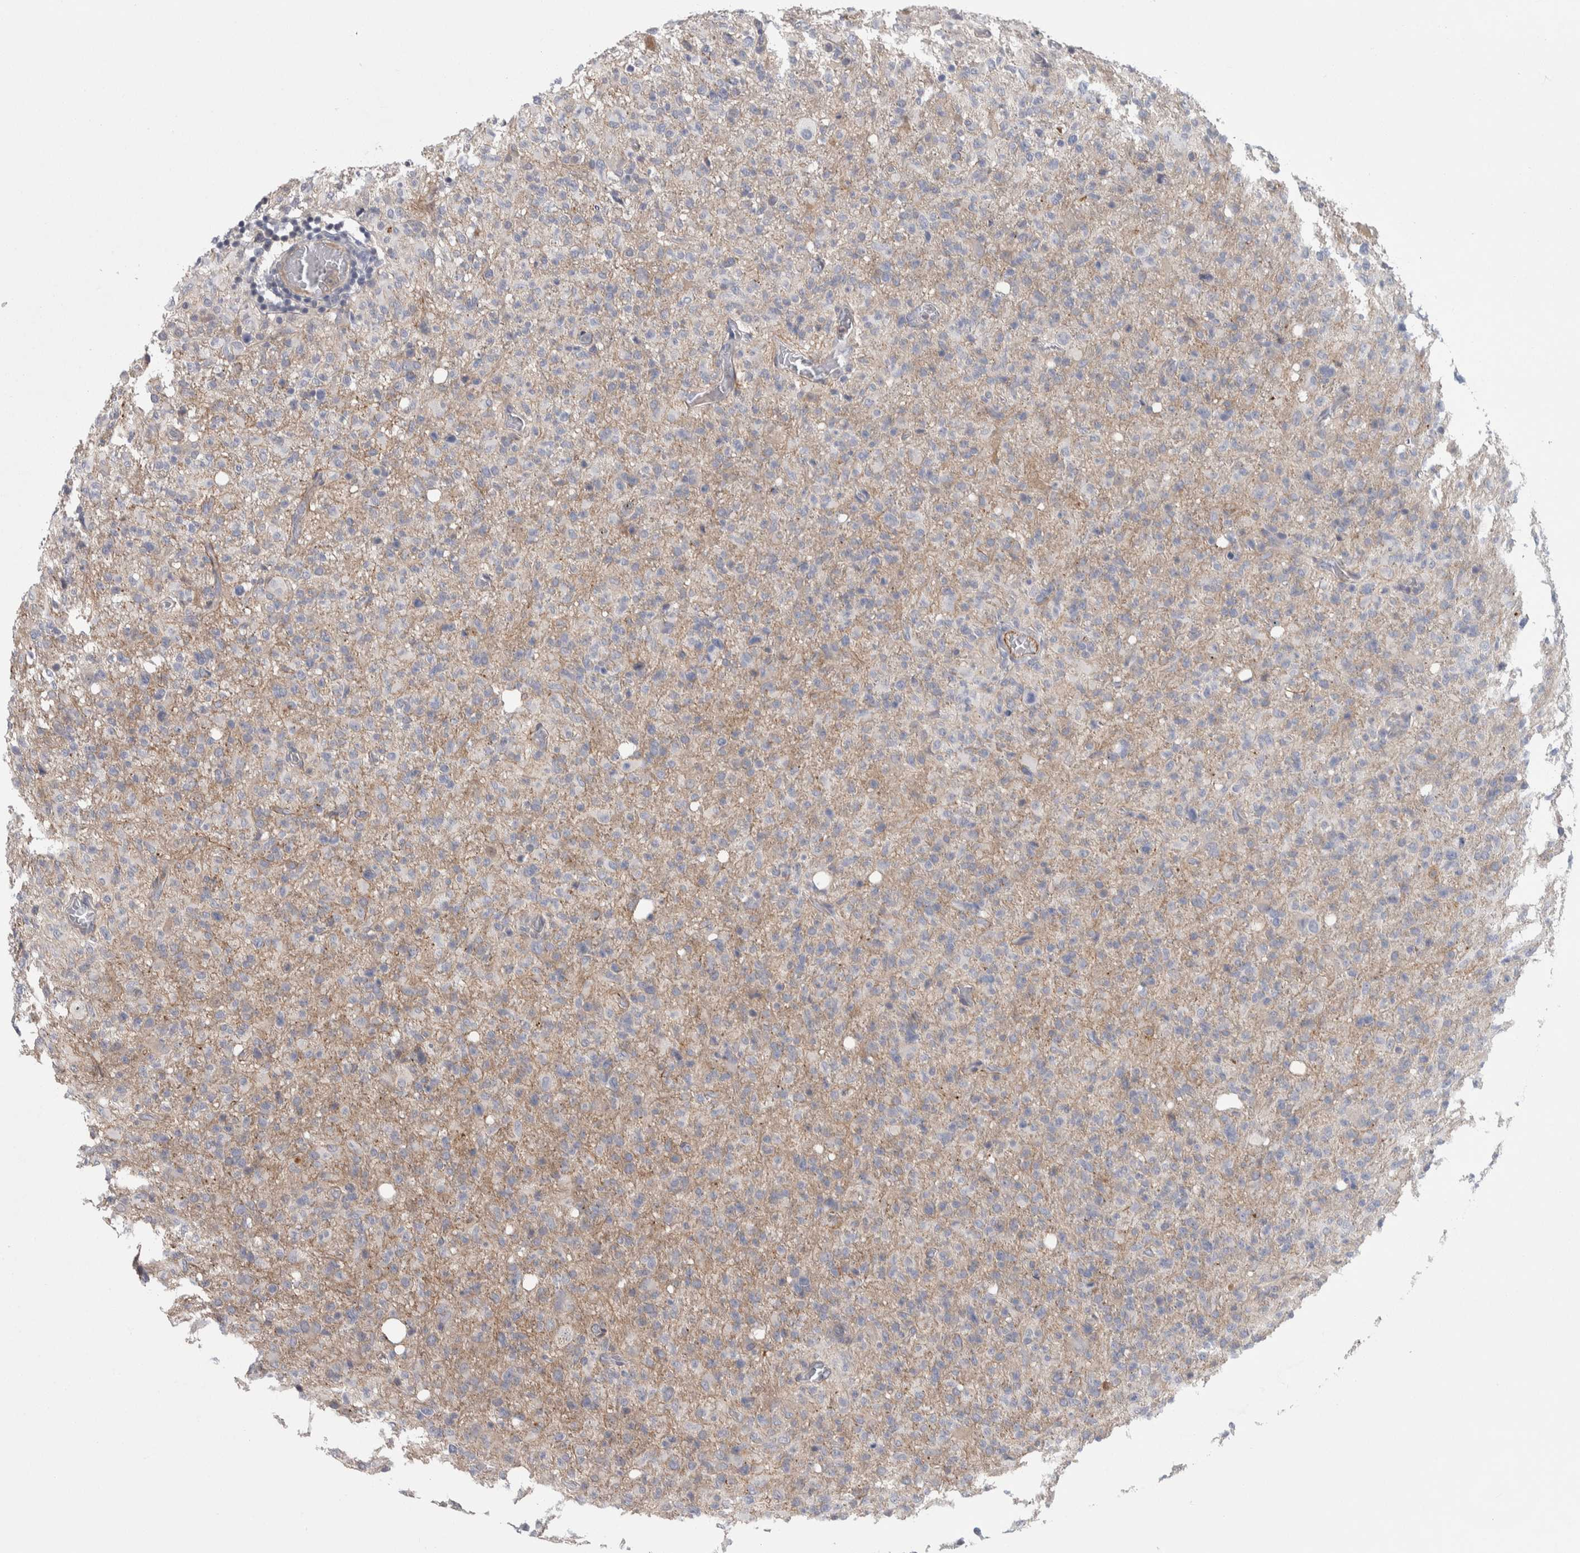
{"staining": {"intensity": "negative", "quantity": "none", "location": "none"}, "tissue": "glioma", "cell_type": "Tumor cells", "image_type": "cancer", "snomed": [{"axis": "morphology", "description": "Glioma, malignant, High grade"}, {"axis": "topography", "description": "Brain"}], "caption": "A photomicrograph of human glioma is negative for staining in tumor cells. Brightfield microscopy of IHC stained with DAB (3,3'-diaminobenzidine) (brown) and hematoxylin (blue), captured at high magnification.", "gene": "ZNF862", "patient": {"sex": "female", "age": 57}}